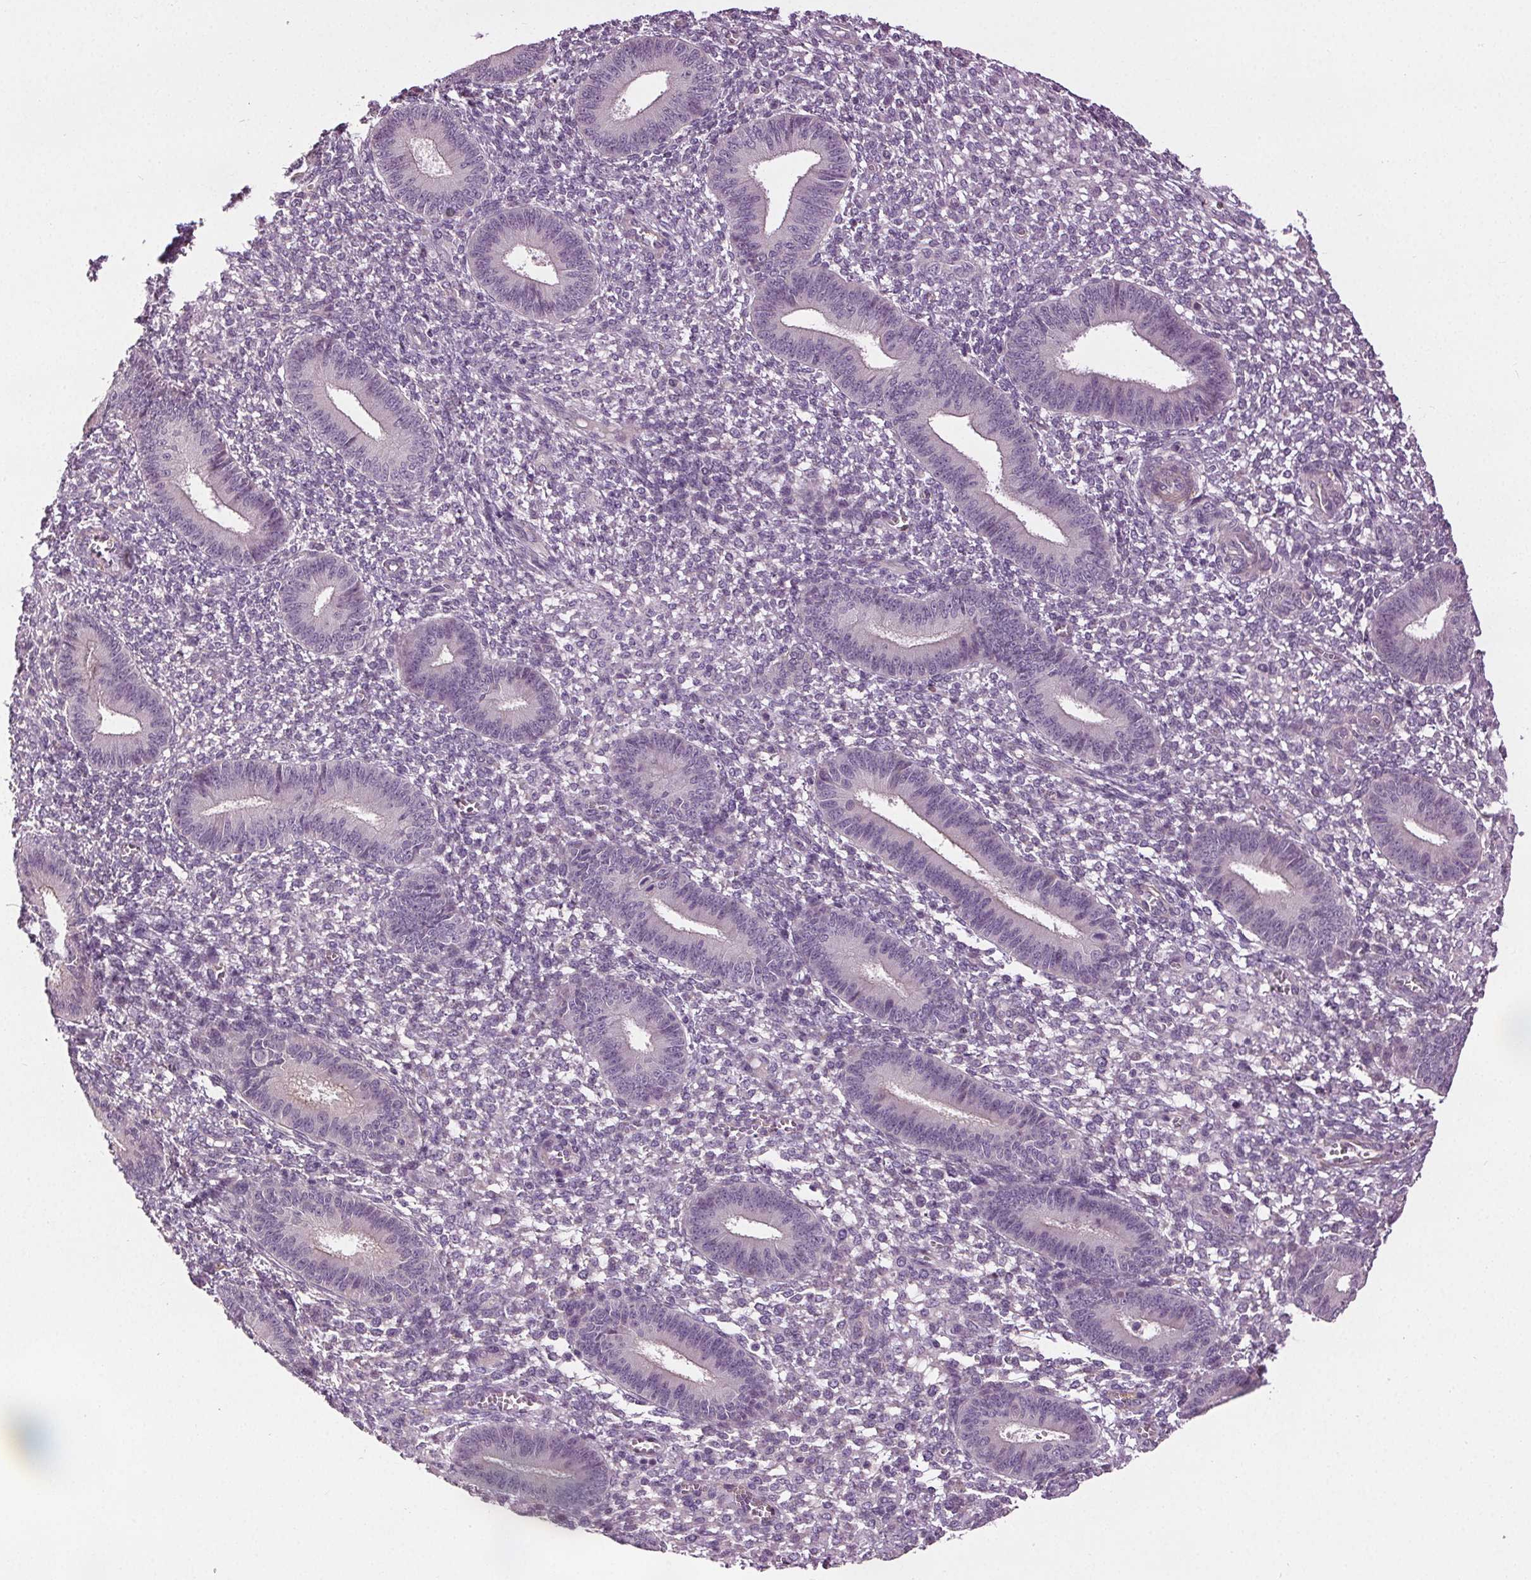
{"staining": {"intensity": "negative", "quantity": "none", "location": "none"}, "tissue": "endometrium", "cell_type": "Cells in endometrial stroma", "image_type": "normal", "snomed": [{"axis": "morphology", "description": "Normal tissue, NOS"}, {"axis": "topography", "description": "Endometrium"}], "caption": "High magnification brightfield microscopy of unremarkable endometrium stained with DAB (3,3'-diaminobenzidine) (brown) and counterstained with hematoxylin (blue): cells in endometrial stroma show no significant staining. Nuclei are stained in blue.", "gene": "RASA1", "patient": {"sex": "female", "age": 42}}